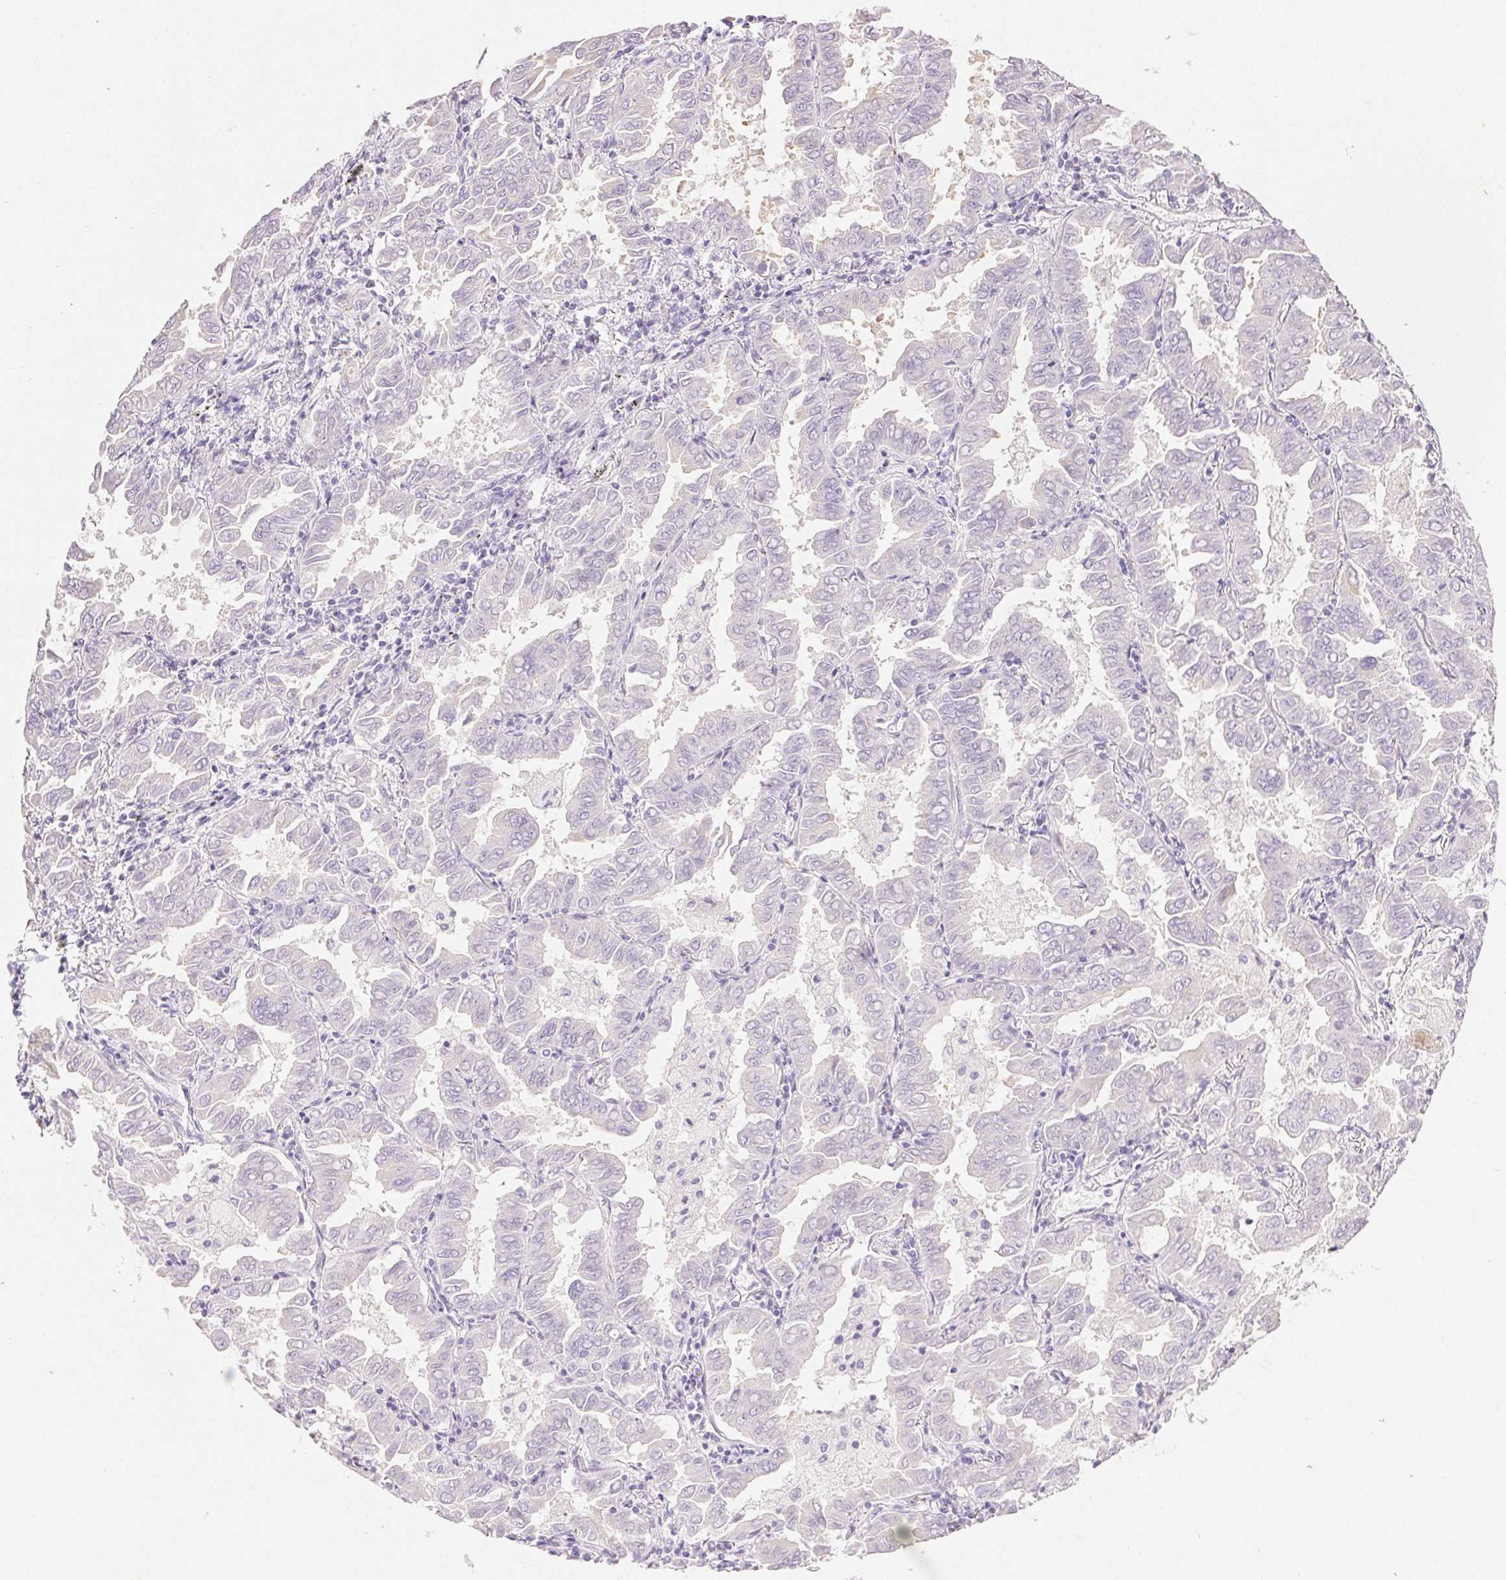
{"staining": {"intensity": "negative", "quantity": "none", "location": "none"}, "tissue": "lung cancer", "cell_type": "Tumor cells", "image_type": "cancer", "snomed": [{"axis": "morphology", "description": "Adenocarcinoma, NOS"}, {"axis": "topography", "description": "Lung"}], "caption": "This is an IHC image of adenocarcinoma (lung). There is no positivity in tumor cells.", "gene": "KCNE2", "patient": {"sex": "male", "age": 64}}